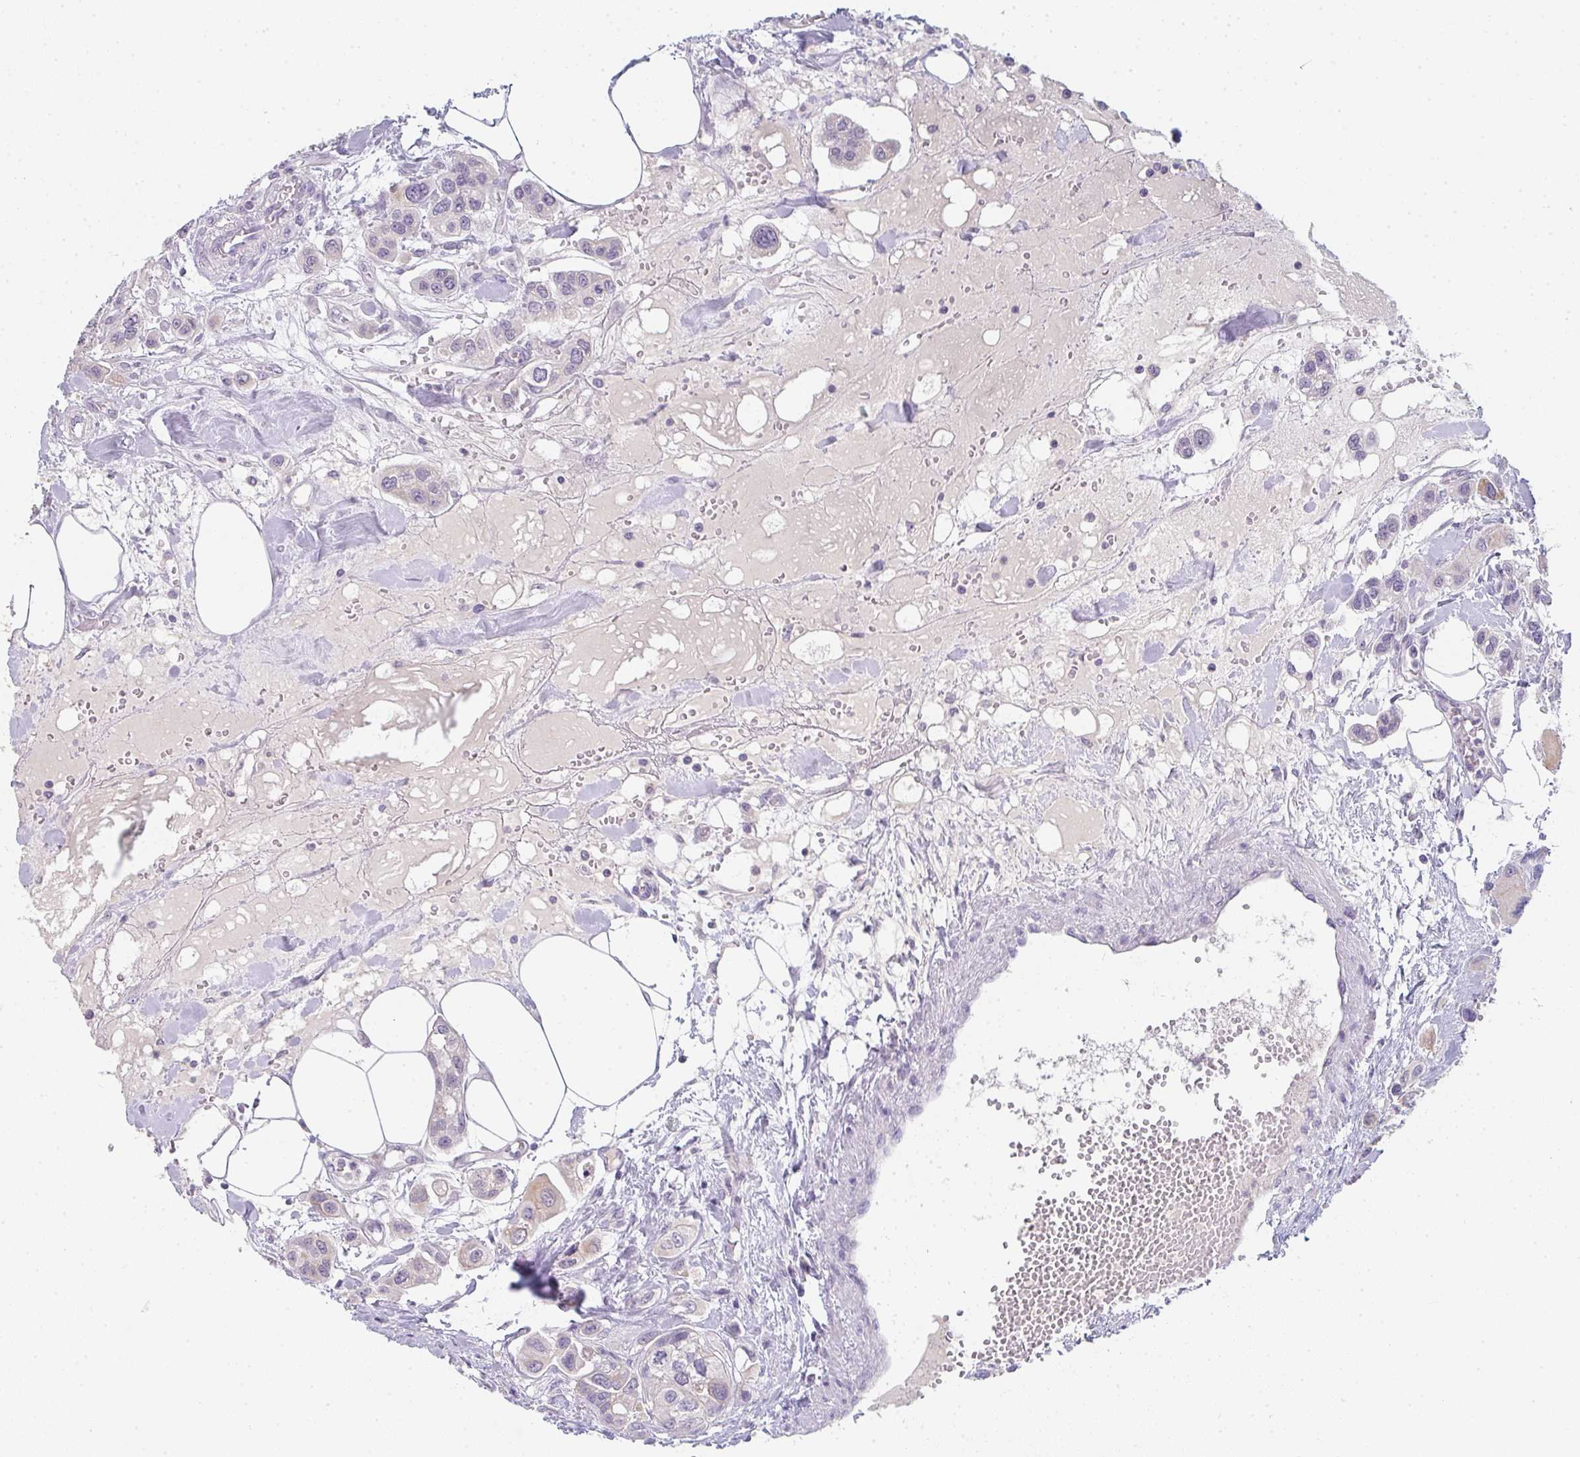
{"staining": {"intensity": "negative", "quantity": "none", "location": "none"}, "tissue": "urothelial cancer", "cell_type": "Tumor cells", "image_type": "cancer", "snomed": [{"axis": "morphology", "description": "Urothelial carcinoma, High grade"}, {"axis": "topography", "description": "Urinary bladder"}], "caption": "High magnification brightfield microscopy of urothelial cancer stained with DAB (3,3'-diaminobenzidine) (brown) and counterstained with hematoxylin (blue): tumor cells show no significant staining. (Immunohistochemistry, brightfield microscopy, high magnification).", "gene": "C1QTNF8", "patient": {"sex": "male", "age": 67}}